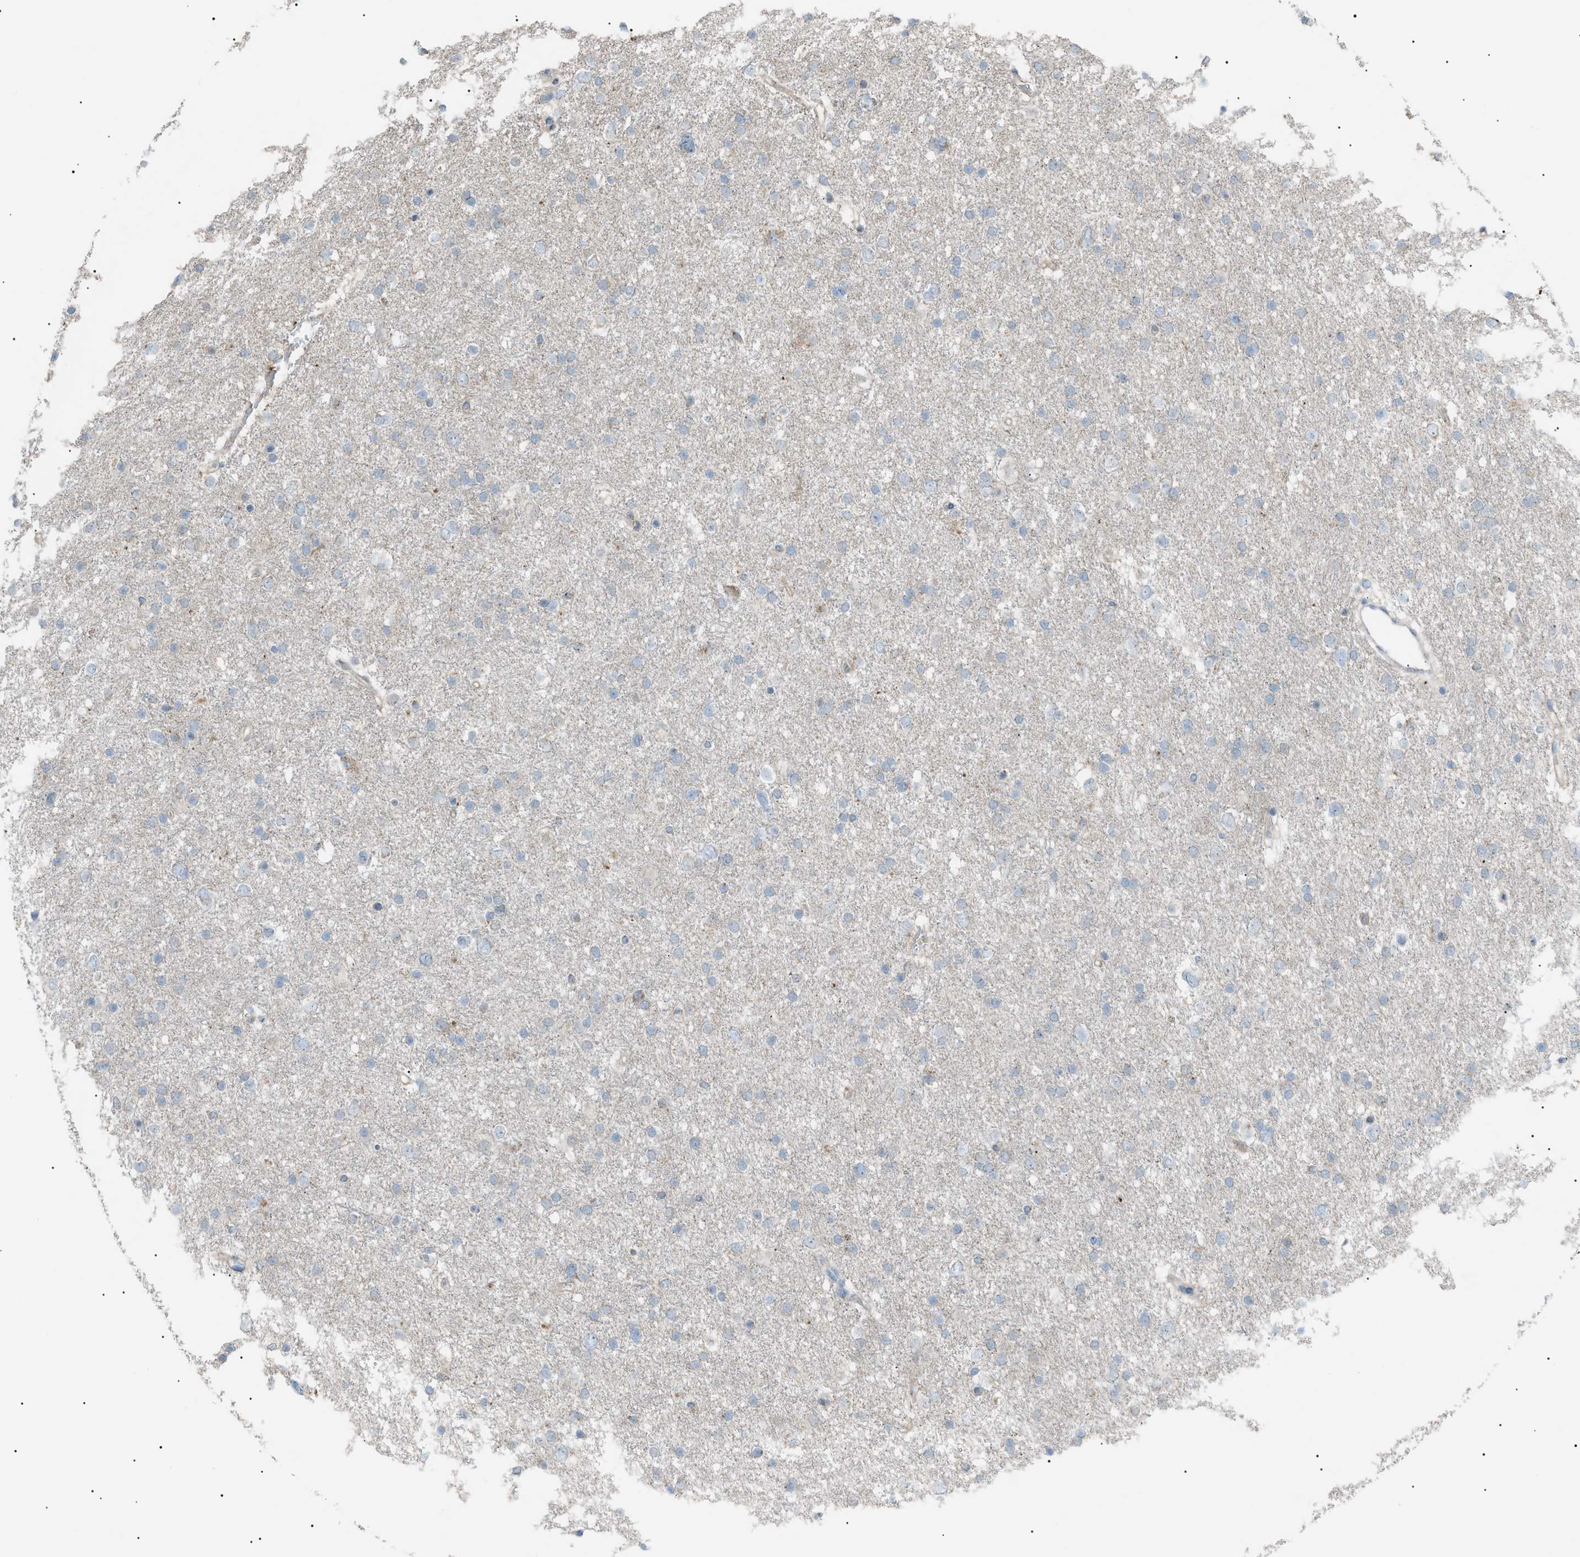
{"staining": {"intensity": "negative", "quantity": "none", "location": "none"}, "tissue": "glioma", "cell_type": "Tumor cells", "image_type": "cancer", "snomed": [{"axis": "morphology", "description": "Glioma, malignant, Low grade"}, {"axis": "topography", "description": "Brain"}], "caption": "Tumor cells are negative for protein expression in human glioma.", "gene": "ZNF516", "patient": {"sex": "female", "age": 37}}